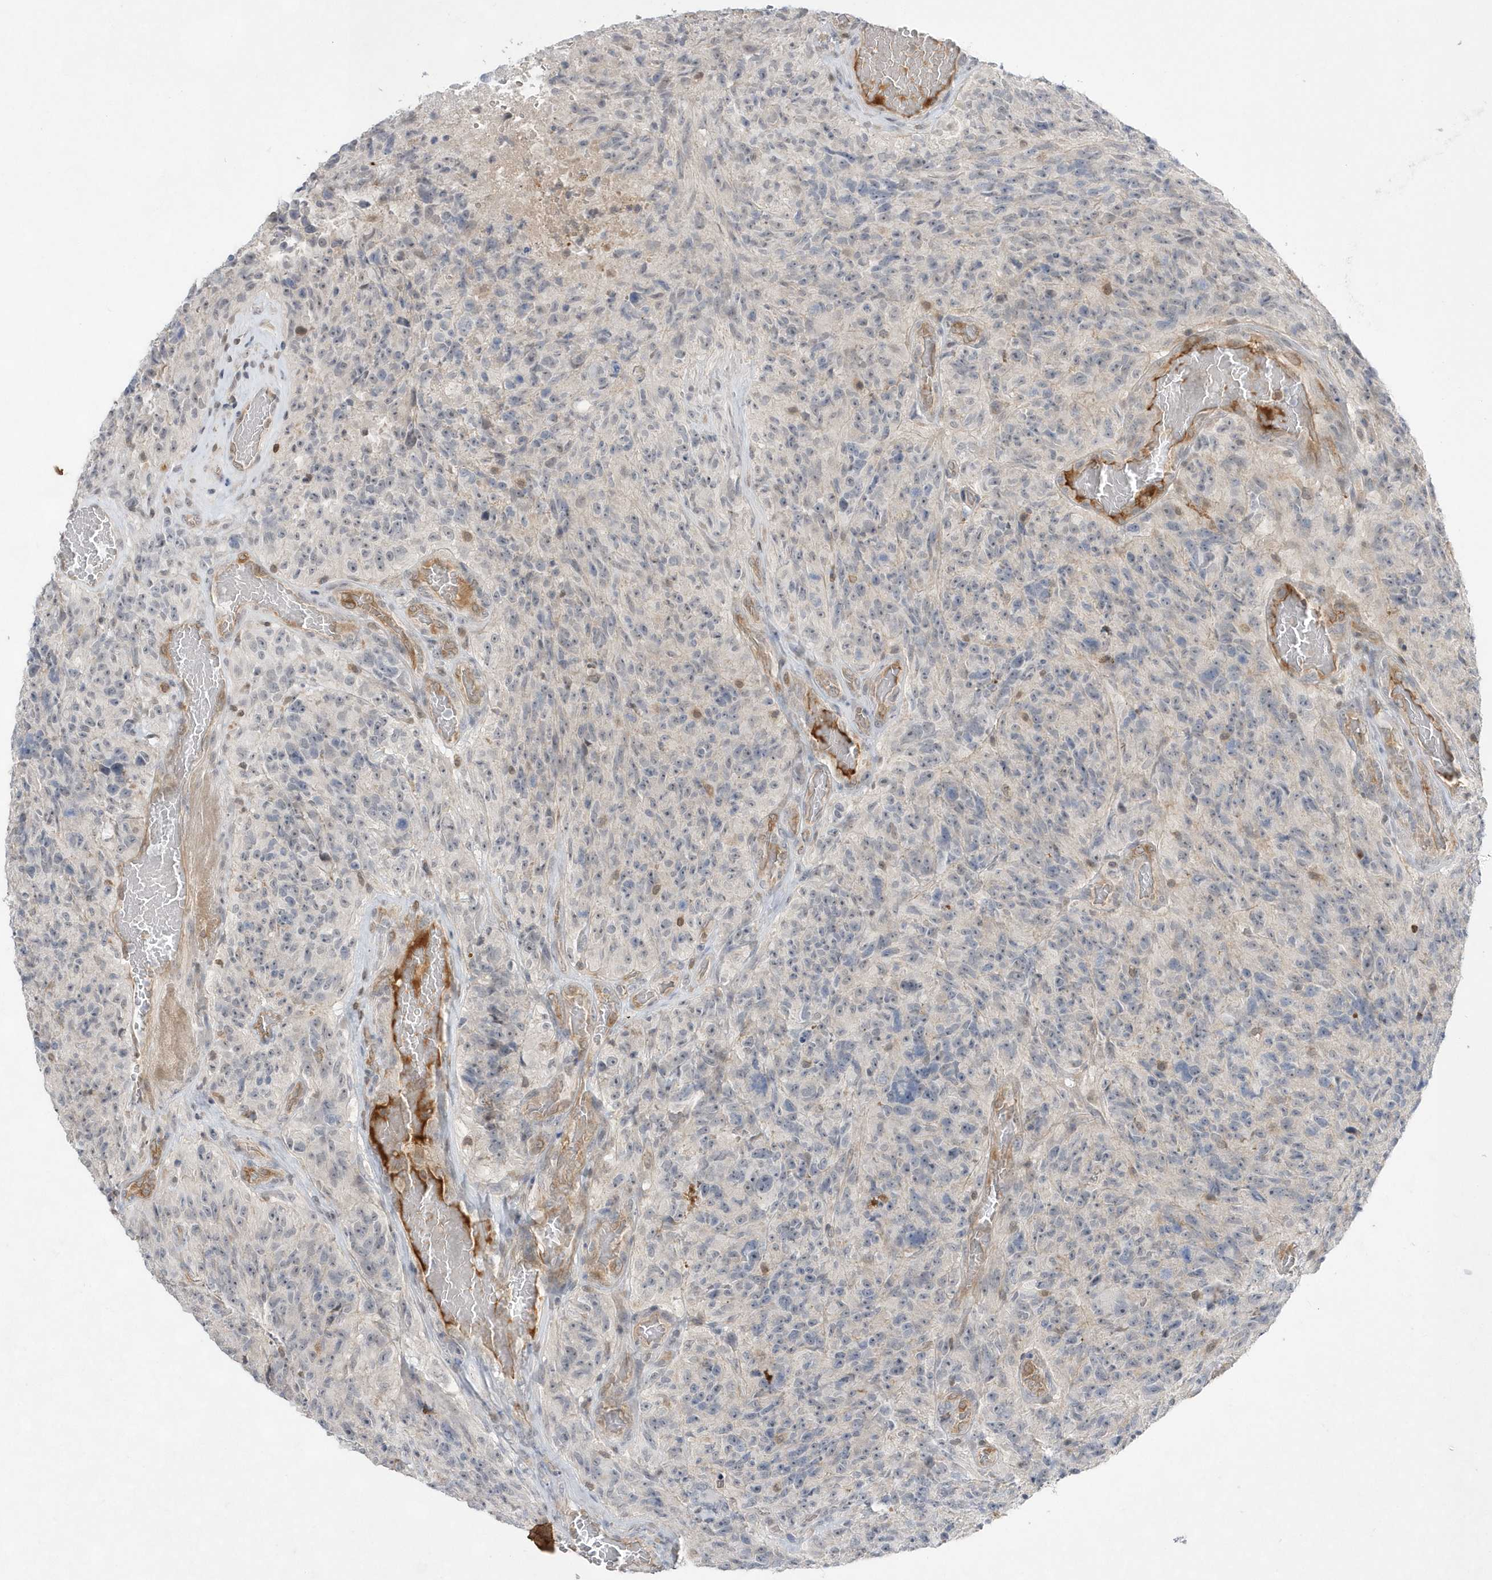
{"staining": {"intensity": "negative", "quantity": "none", "location": "none"}, "tissue": "glioma", "cell_type": "Tumor cells", "image_type": "cancer", "snomed": [{"axis": "morphology", "description": "Glioma, malignant, High grade"}, {"axis": "topography", "description": "Brain"}], "caption": "Glioma was stained to show a protein in brown. There is no significant expression in tumor cells.", "gene": "TMEM132B", "patient": {"sex": "male", "age": 69}}